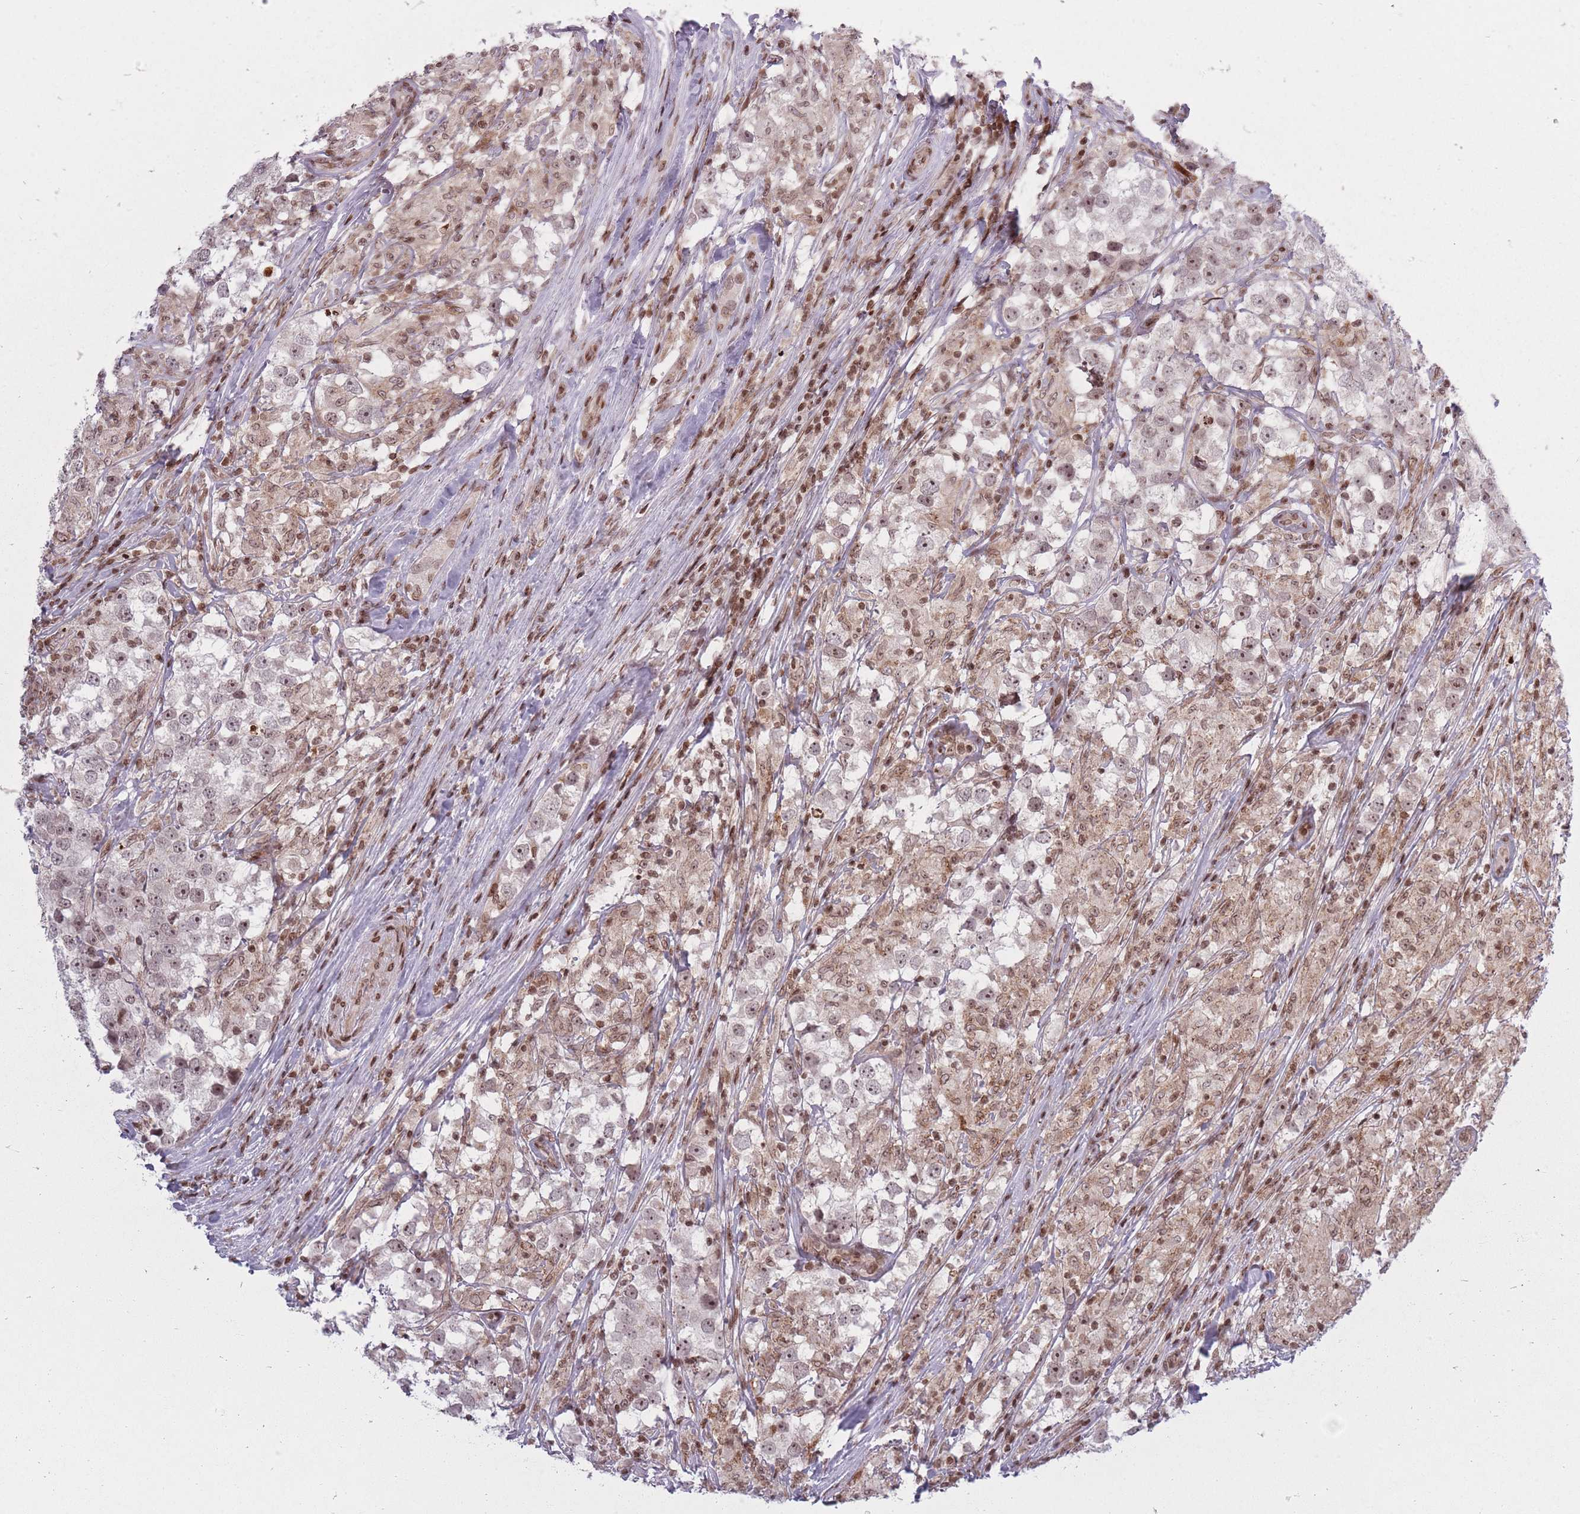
{"staining": {"intensity": "moderate", "quantity": "25%-75%", "location": "nuclear"}, "tissue": "testis cancer", "cell_type": "Tumor cells", "image_type": "cancer", "snomed": [{"axis": "morphology", "description": "Seminoma, NOS"}, {"axis": "topography", "description": "Testis"}], "caption": "An image showing moderate nuclear staining in approximately 25%-75% of tumor cells in testis cancer, as visualized by brown immunohistochemical staining.", "gene": "TMC6", "patient": {"sex": "male", "age": 46}}